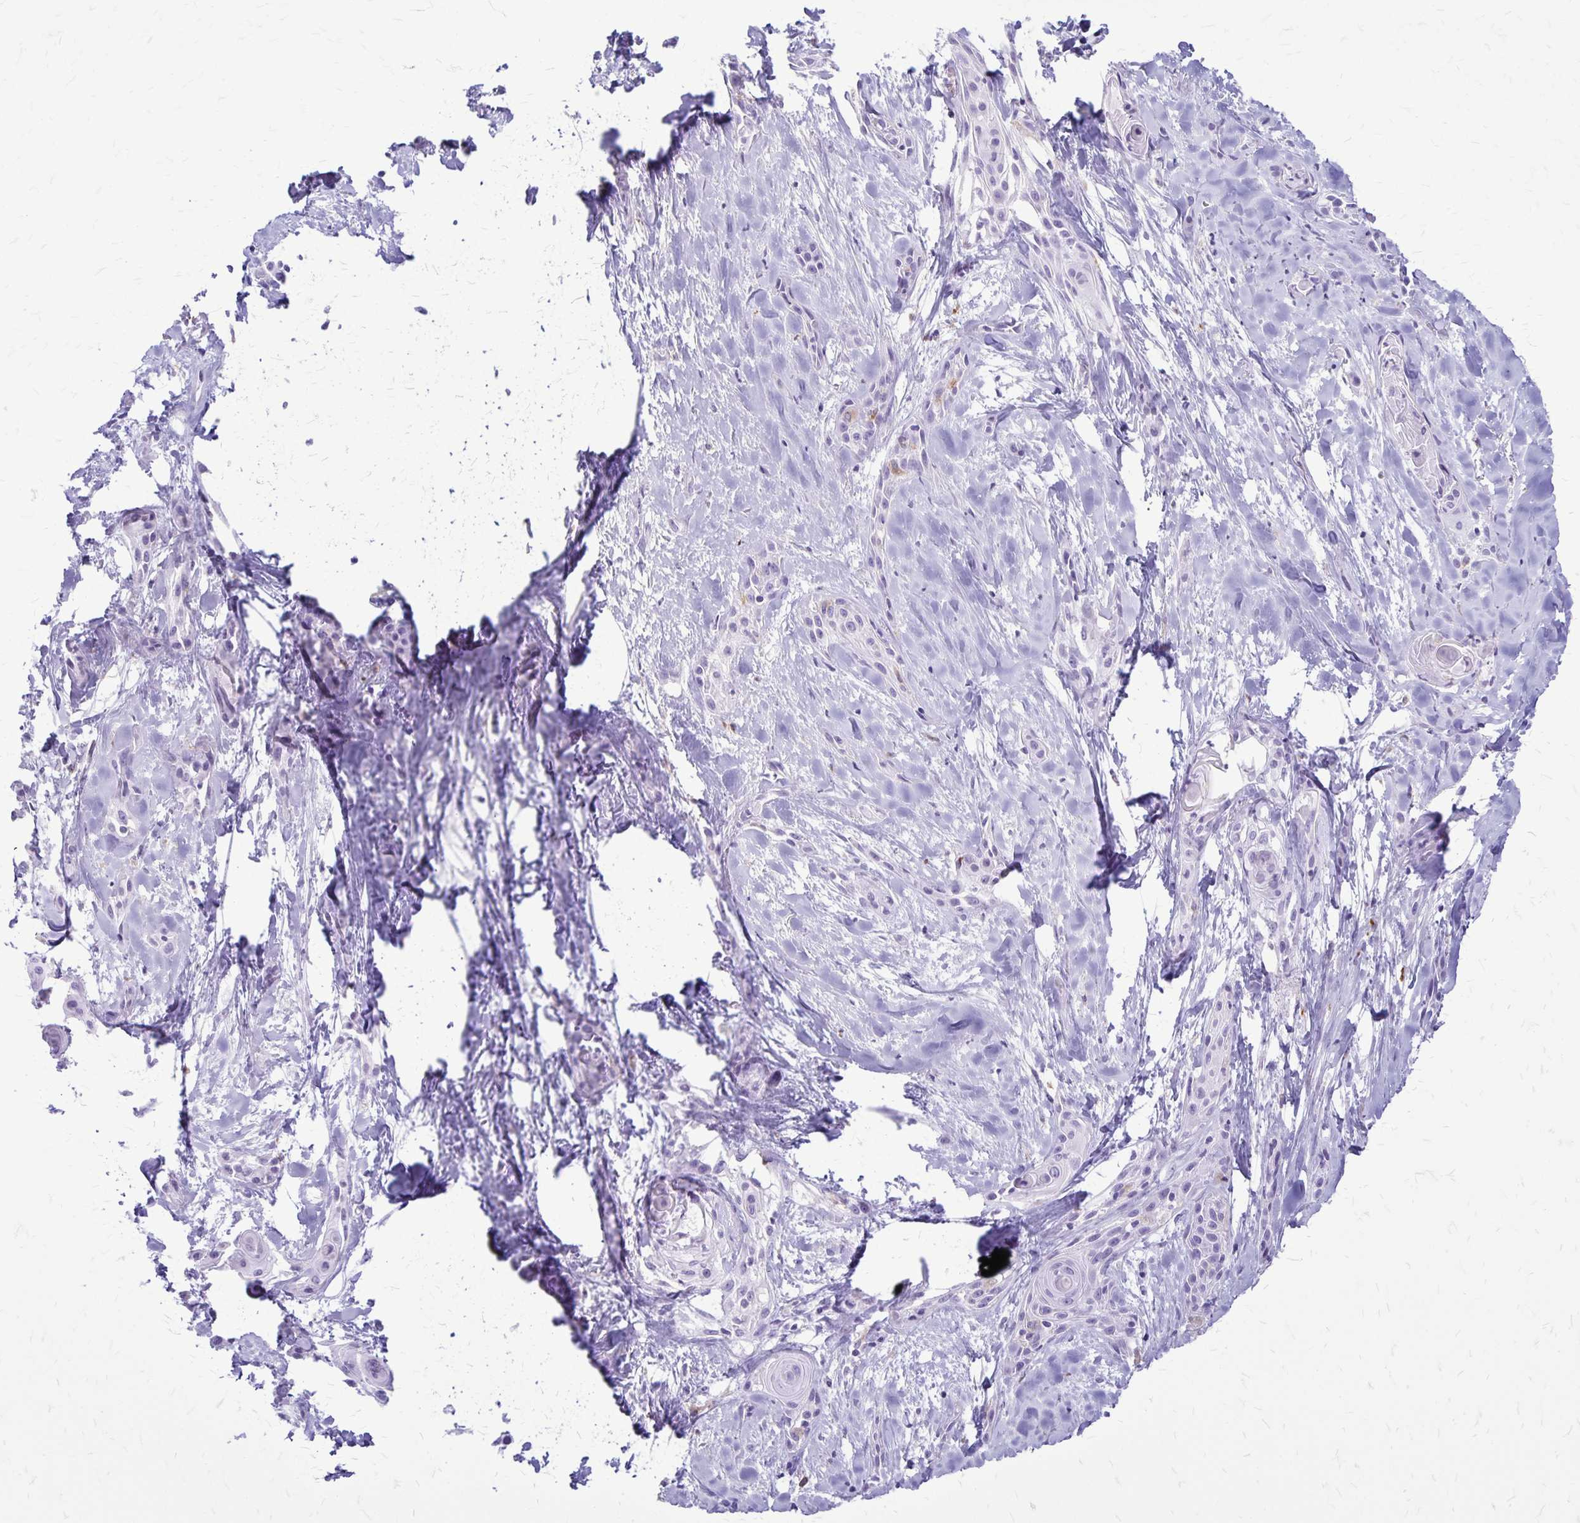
{"staining": {"intensity": "negative", "quantity": "none", "location": "none"}, "tissue": "skin cancer", "cell_type": "Tumor cells", "image_type": "cancer", "snomed": [{"axis": "morphology", "description": "Squamous cell carcinoma, NOS"}, {"axis": "topography", "description": "Skin"}, {"axis": "topography", "description": "Anal"}], "caption": "There is no significant positivity in tumor cells of skin cancer (squamous cell carcinoma).", "gene": "RTN1", "patient": {"sex": "male", "age": 64}}